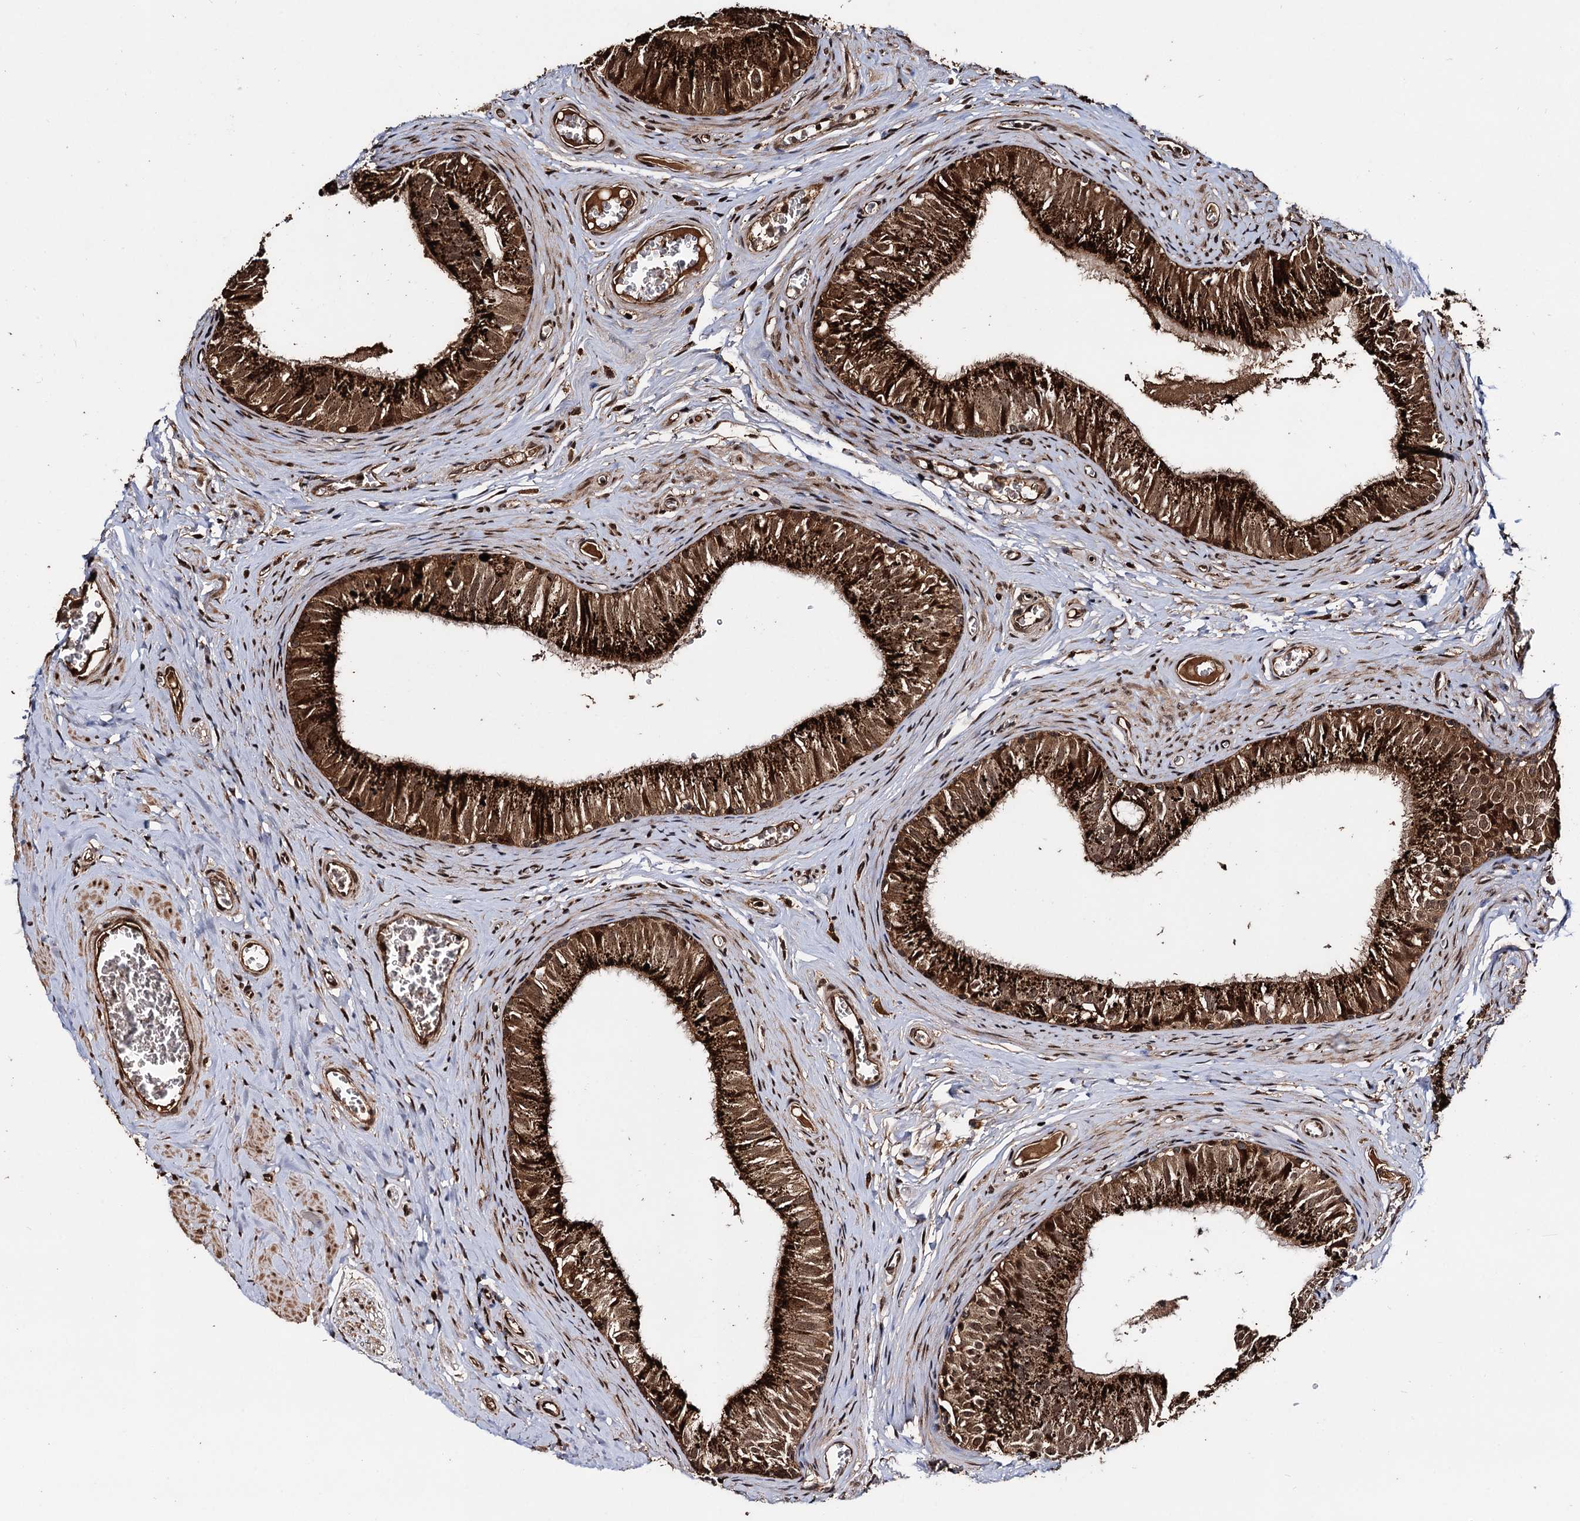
{"staining": {"intensity": "strong", "quantity": ">75%", "location": "cytoplasmic/membranous"}, "tissue": "epididymis", "cell_type": "Glandular cells", "image_type": "normal", "snomed": [{"axis": "morphology", "description": "Normal tissue, NOS"}, {"axis": "topography", "description": "Epididymis"}], "caption": "Epididymis stained with immunohistochemistry shows strong cytoplasmic/membranous expression in about >75% of glandular cells.", "gene": "CEP192", "patient": {"sex": "male", "age": 42}}